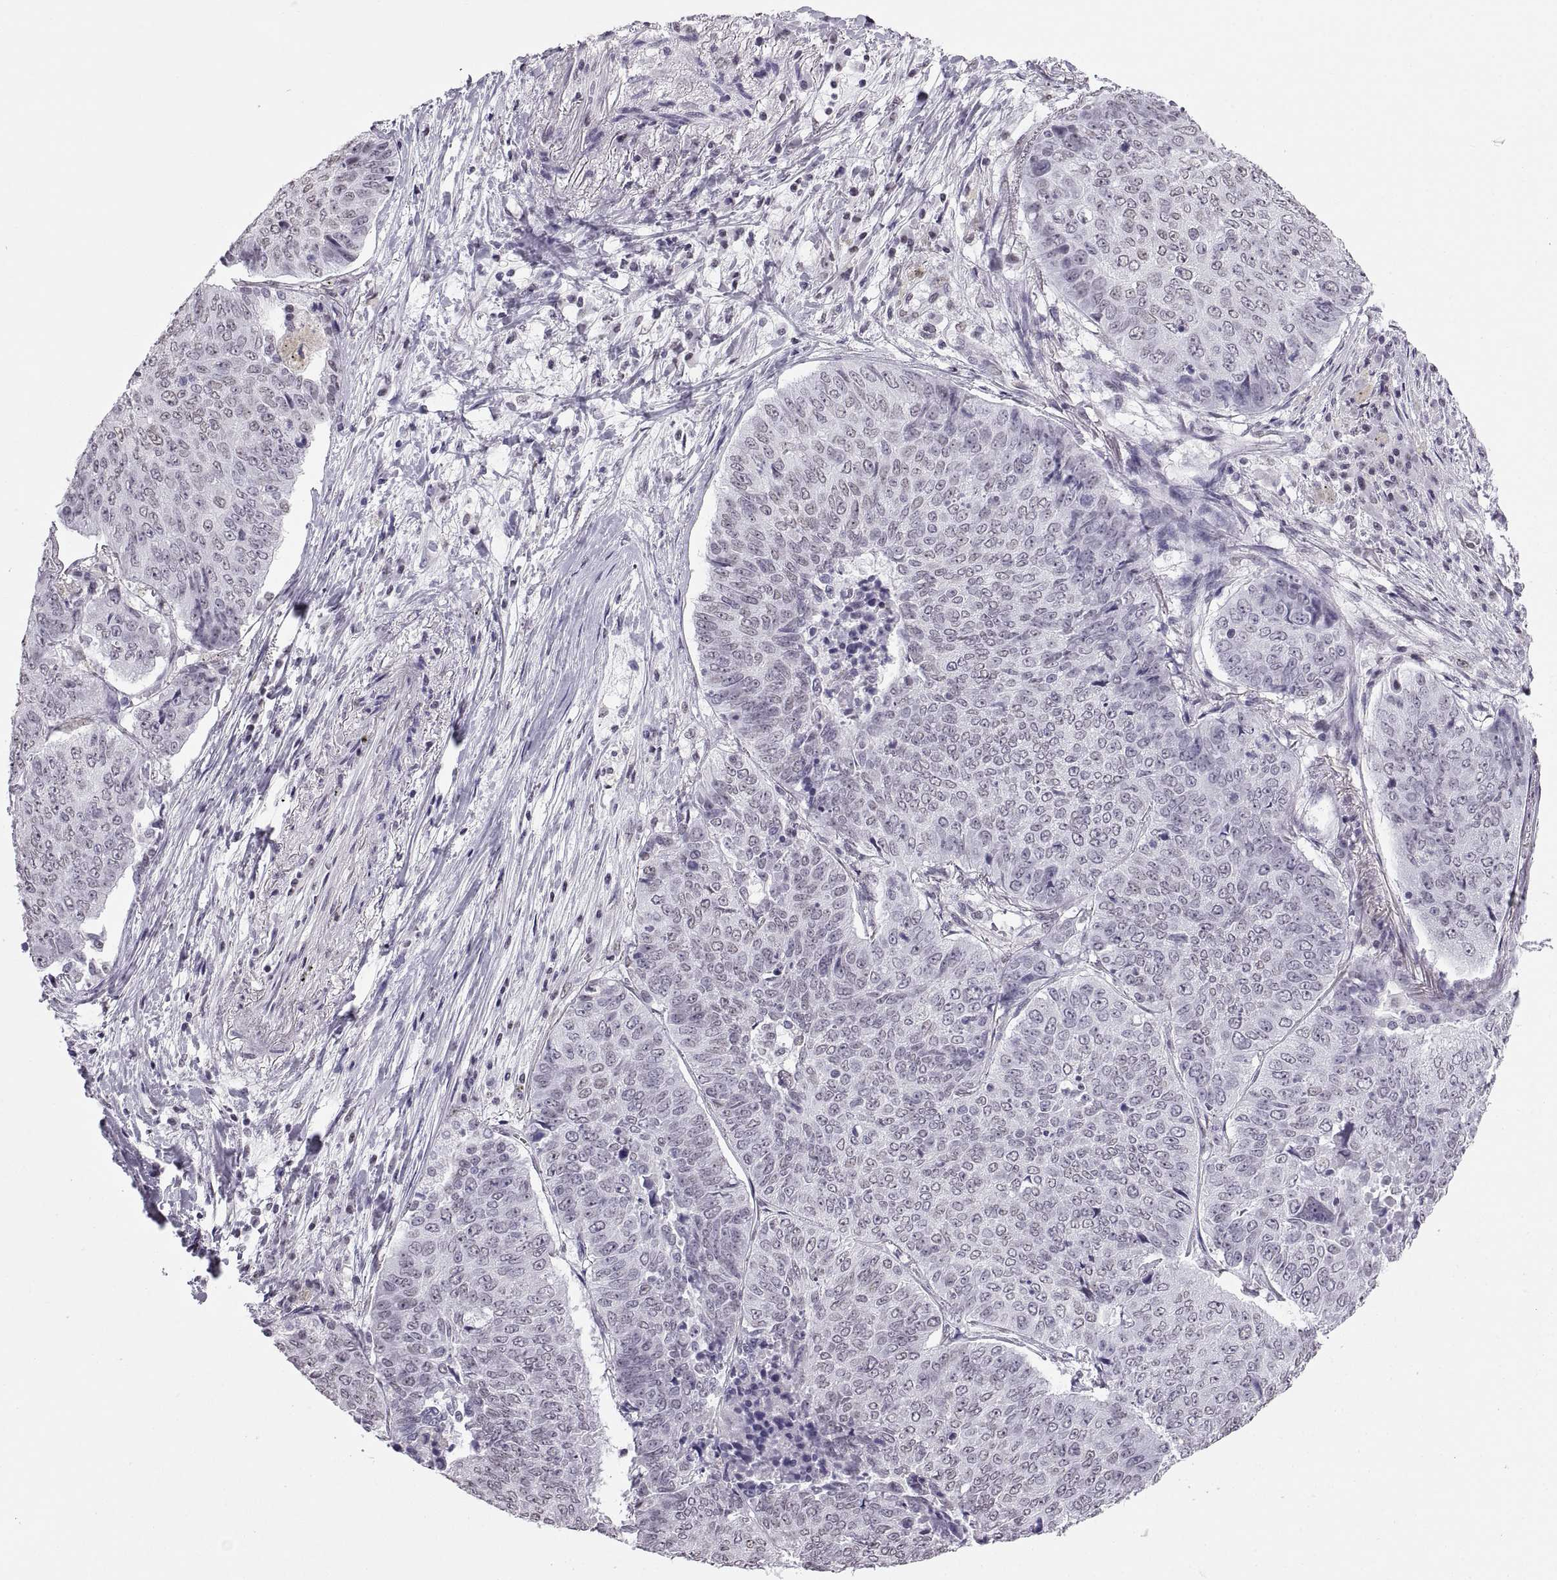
{"staining": {"intensity": "negative", "quantity": "none", "location": "none"}, "tissue": "lung cancer", "cell_type": "Tumor cells", "image_type": "cancer", "snomed": [{"axis": "morphology", "description": "Normal tissue, NOS"}, {"axis": "morphology", "description": "Squamous cell carcinoma, NOS"}, {"axis": "topography", "description": "Bronchus"}, {"axis": "topography", "description": "Lung"}], "caption": "Tumor cells show no significant protein staining in squamous cell carcinoma (lung).", "gene": "CARTPT", "patient": {"sex": "male", "age": 64}}